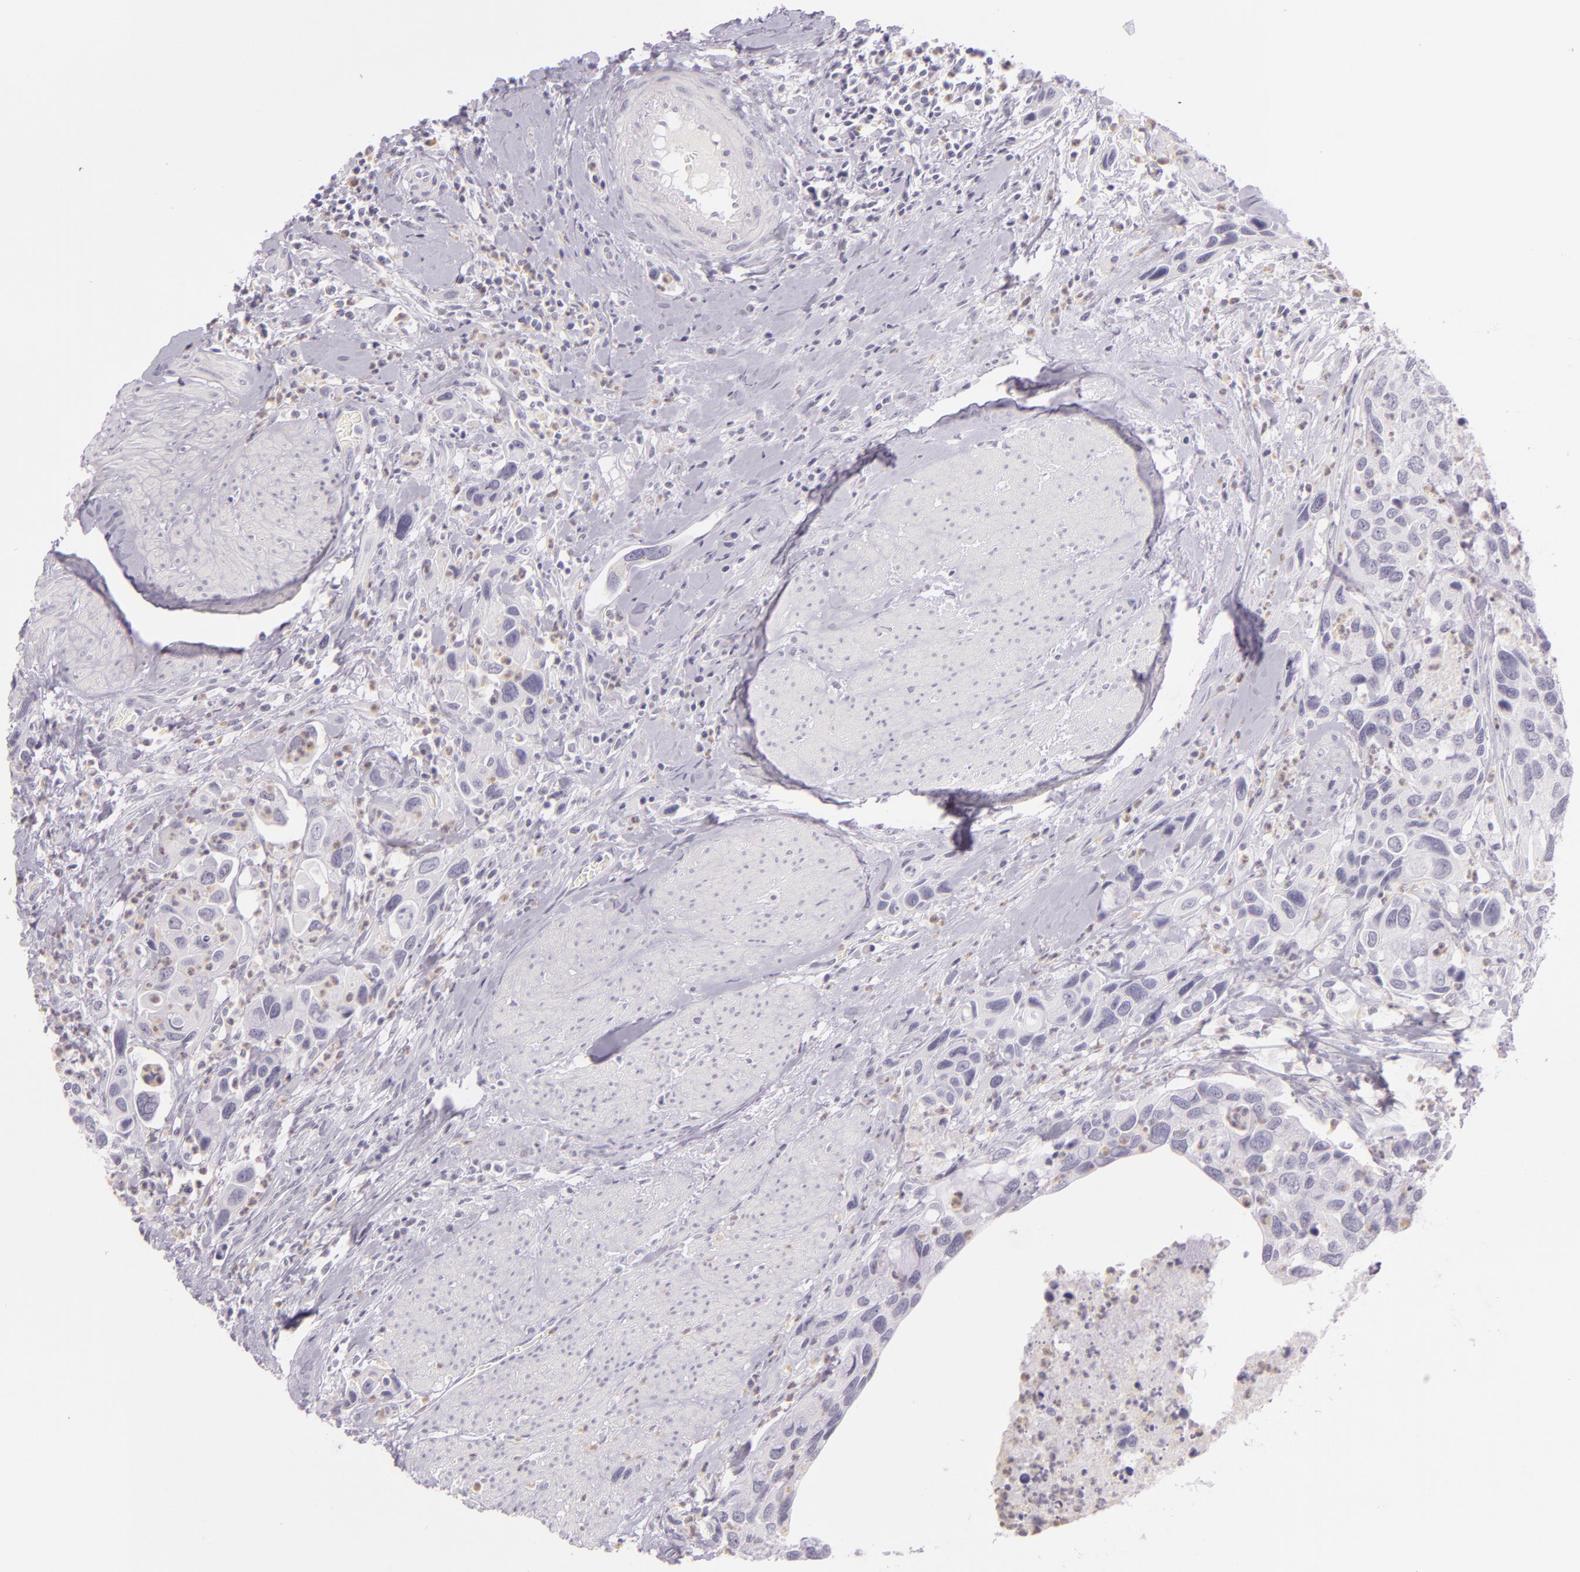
{"staining": {"intensity": "negative", "quantity": "none", "location": "none"}, "tissue": "urothelial cancer", "cell_type": "Tumor cells", "image_type": "cancer", "snomed": [{"axis": "morphology", "description": "Urothelial carcinoma, High grade"}, {"axis": "topography", "description": "Urinary bladder"}], "caption": "Urothelial carcinoma (high-grade) stained for a protein using IHC exhibits no positivity tumor cells.", "gene": "CBS", "patient": {"sex": "male", "age": 66}}